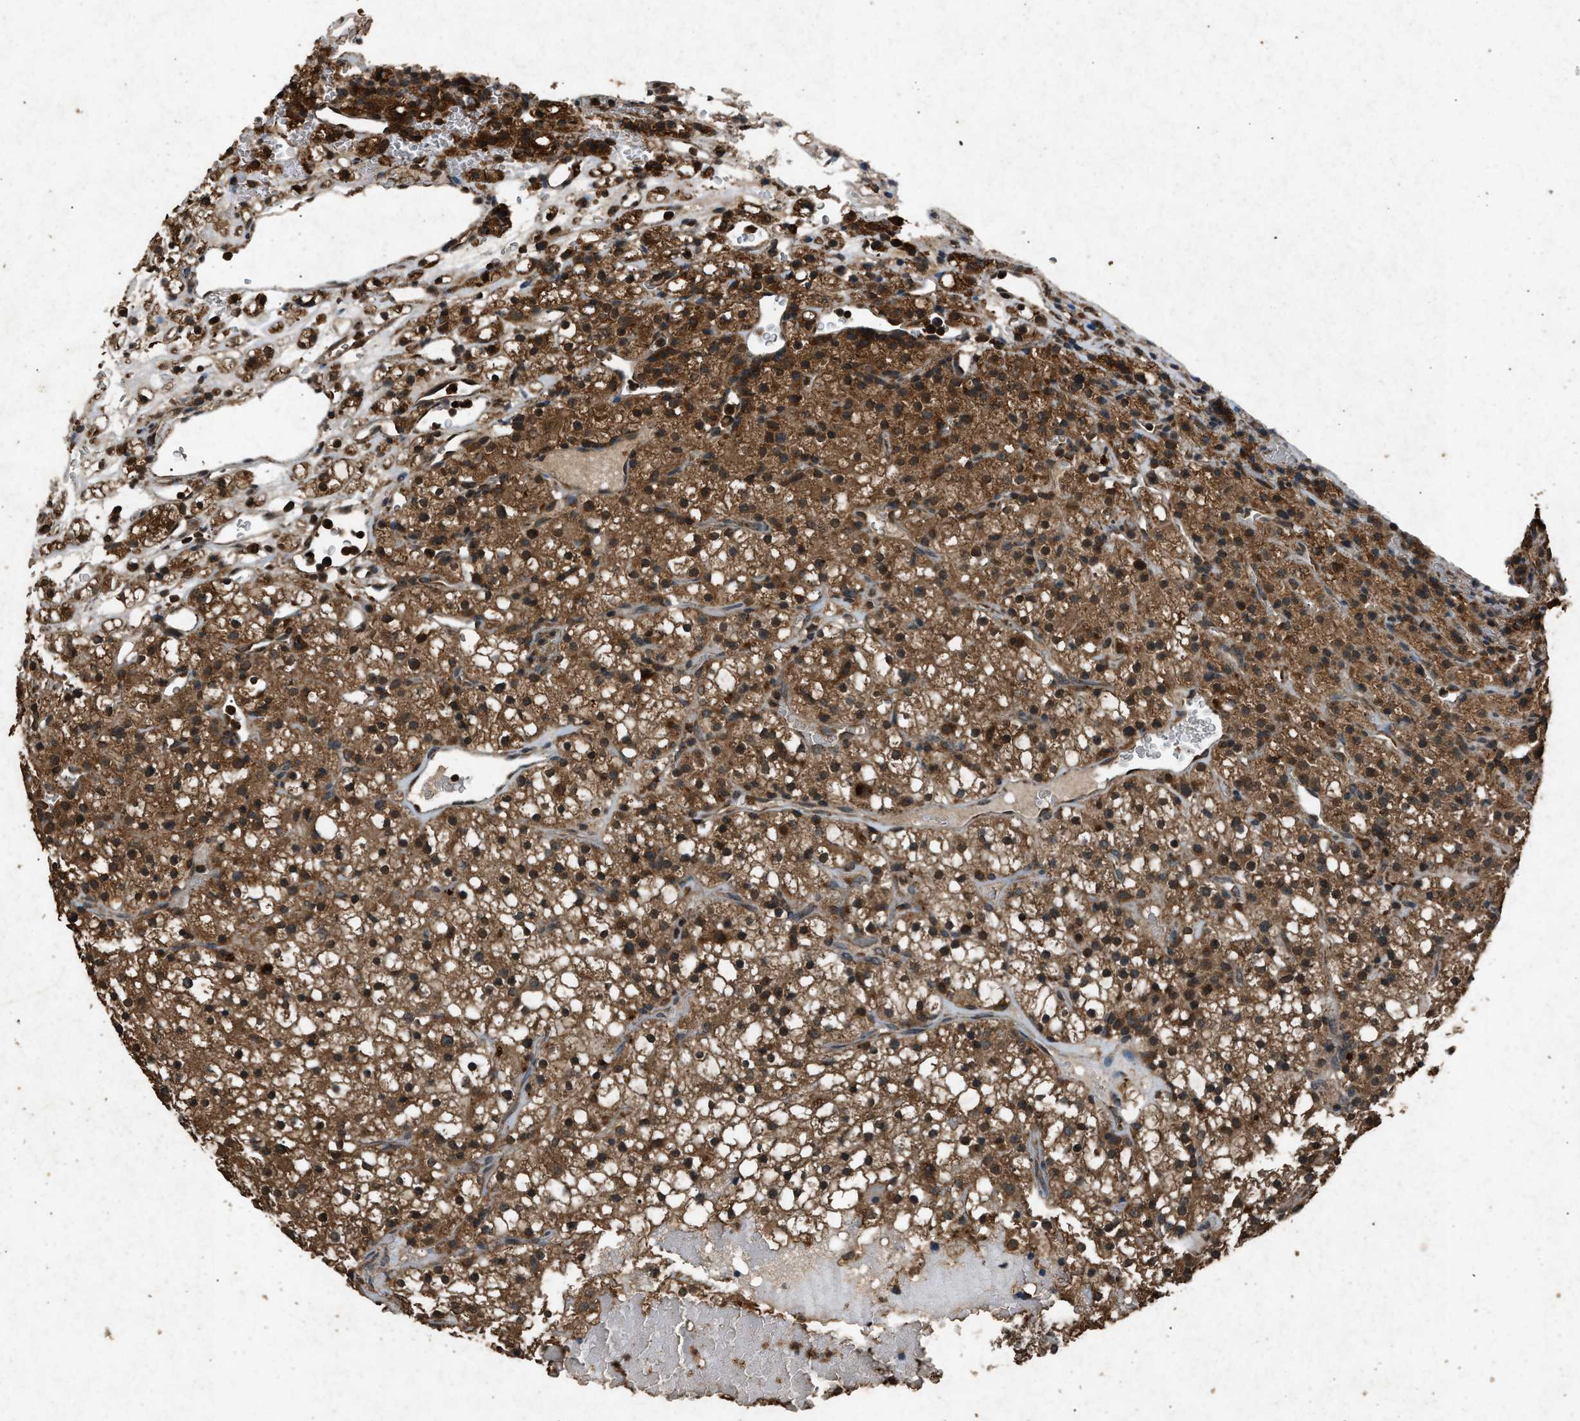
{"staining": {"intensity": "moderate", "quantity": ">75%", "location": "cytoplasmic/membranous,nuclear"}, "tissue": "renal cancer", "cell_type": "Tumor cells", "image_type": "cancer", "snomed": [{"axis": "morphology", "description": "Normal tissue, NOS"}, {"axis": "morphology", "description": "Adenocarcinoma, NOS"}, {"axis": "topography", "description": "Kidney"}], "caption": "Moderate cytoplasmic/membranous and nuclear expression is present in about >75% of tumor cells in renal adenocarcinoma.", "gene": "OAS1", "patient": {"sex": "female", "age": 72}}